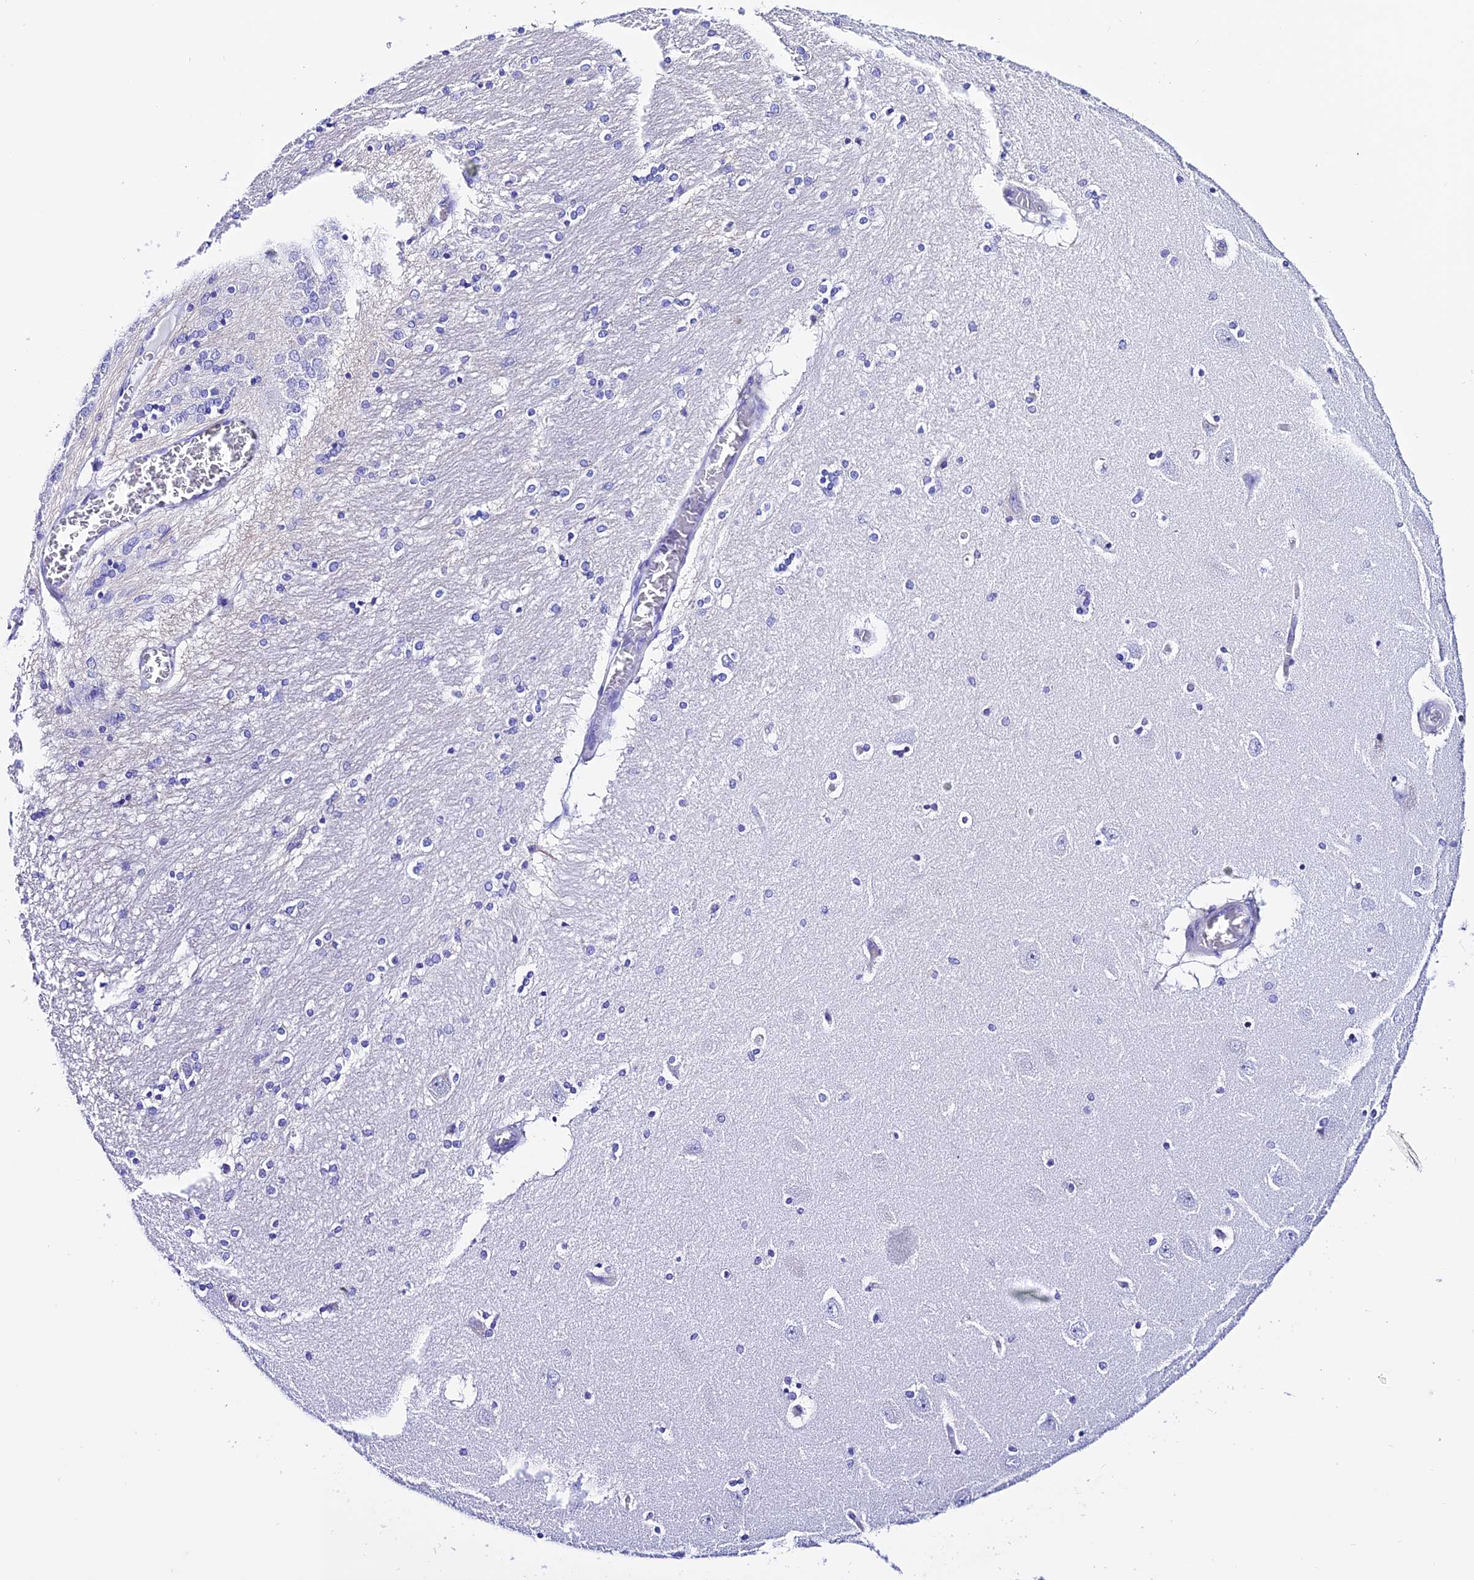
{"staining": {"intensity": "negative", "quantity": "none", "location": "none"}, "tissue": "hippocampus", "cell_type": "Glial cells", "image_type": "normal", "snomed": [{"axis": "morphology", "description": "Normal tissue, NOS"}, {"axis": "topography", "description": "Hippocampus"}], "caption": "Immunohistochemical staining of unremarkable hippocampus displays no significant staining in glial cells.", "gene": "TRMT44", "patient": {"sex": "female", "age": 54}}